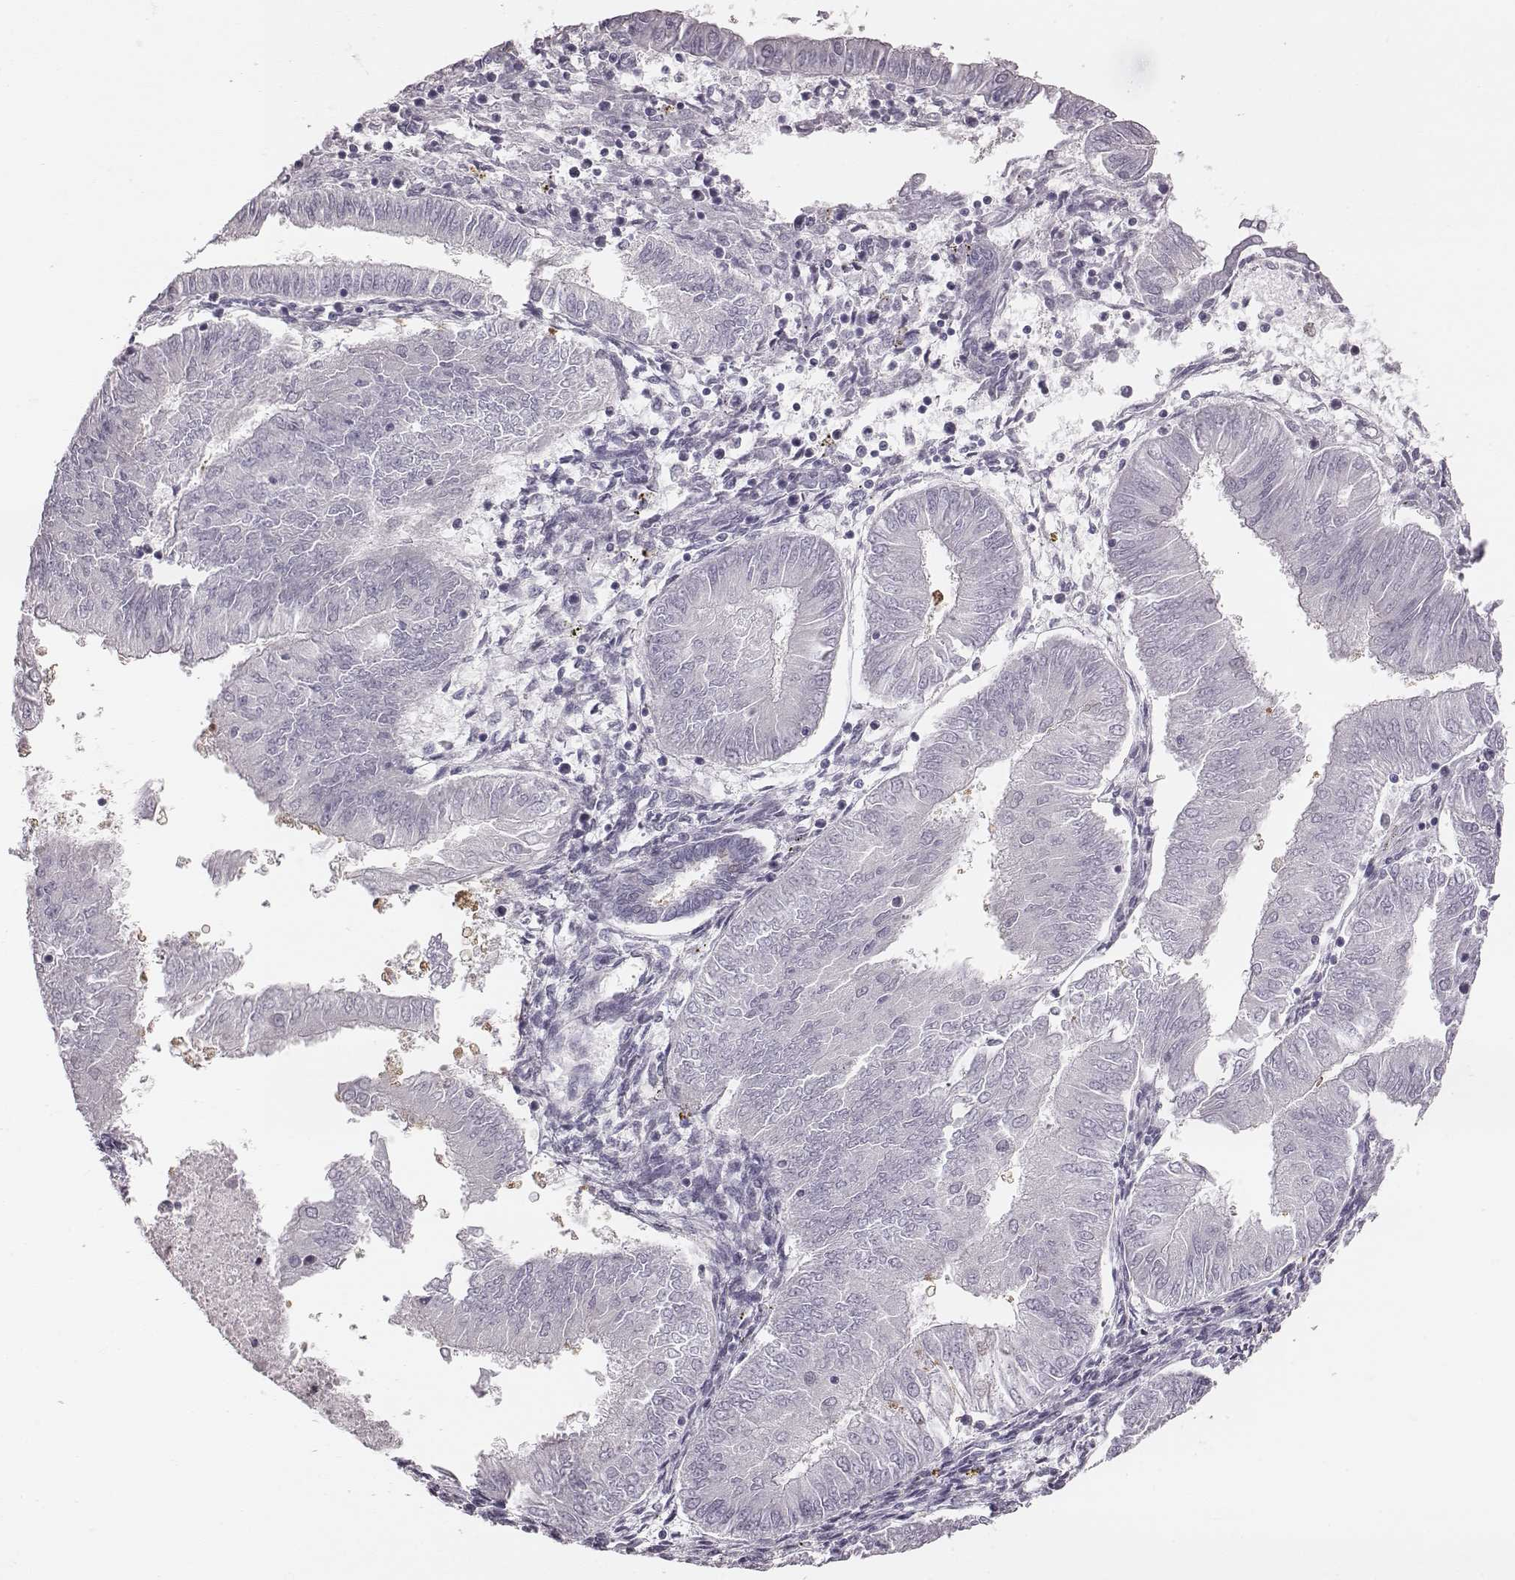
{"staining": {"intensity": "negative", "quantity": "none", "location": "none"}, "tissue": "endometrial cancer", "cell_type": "Tumor cells", "image_type": "cancer", "snomed": [{"axis": "morphology", "description": "Adenocarcinoma, NOS"}, {"axis": "topography", "description": "Endometrium"}], "caption": "Photomicrograph shows no protein staining in tumor cells of adenocarcinoma (endometrial) tissue.", "gene": "CRISP1", "patient": {"sex": "female", "age": 53}}